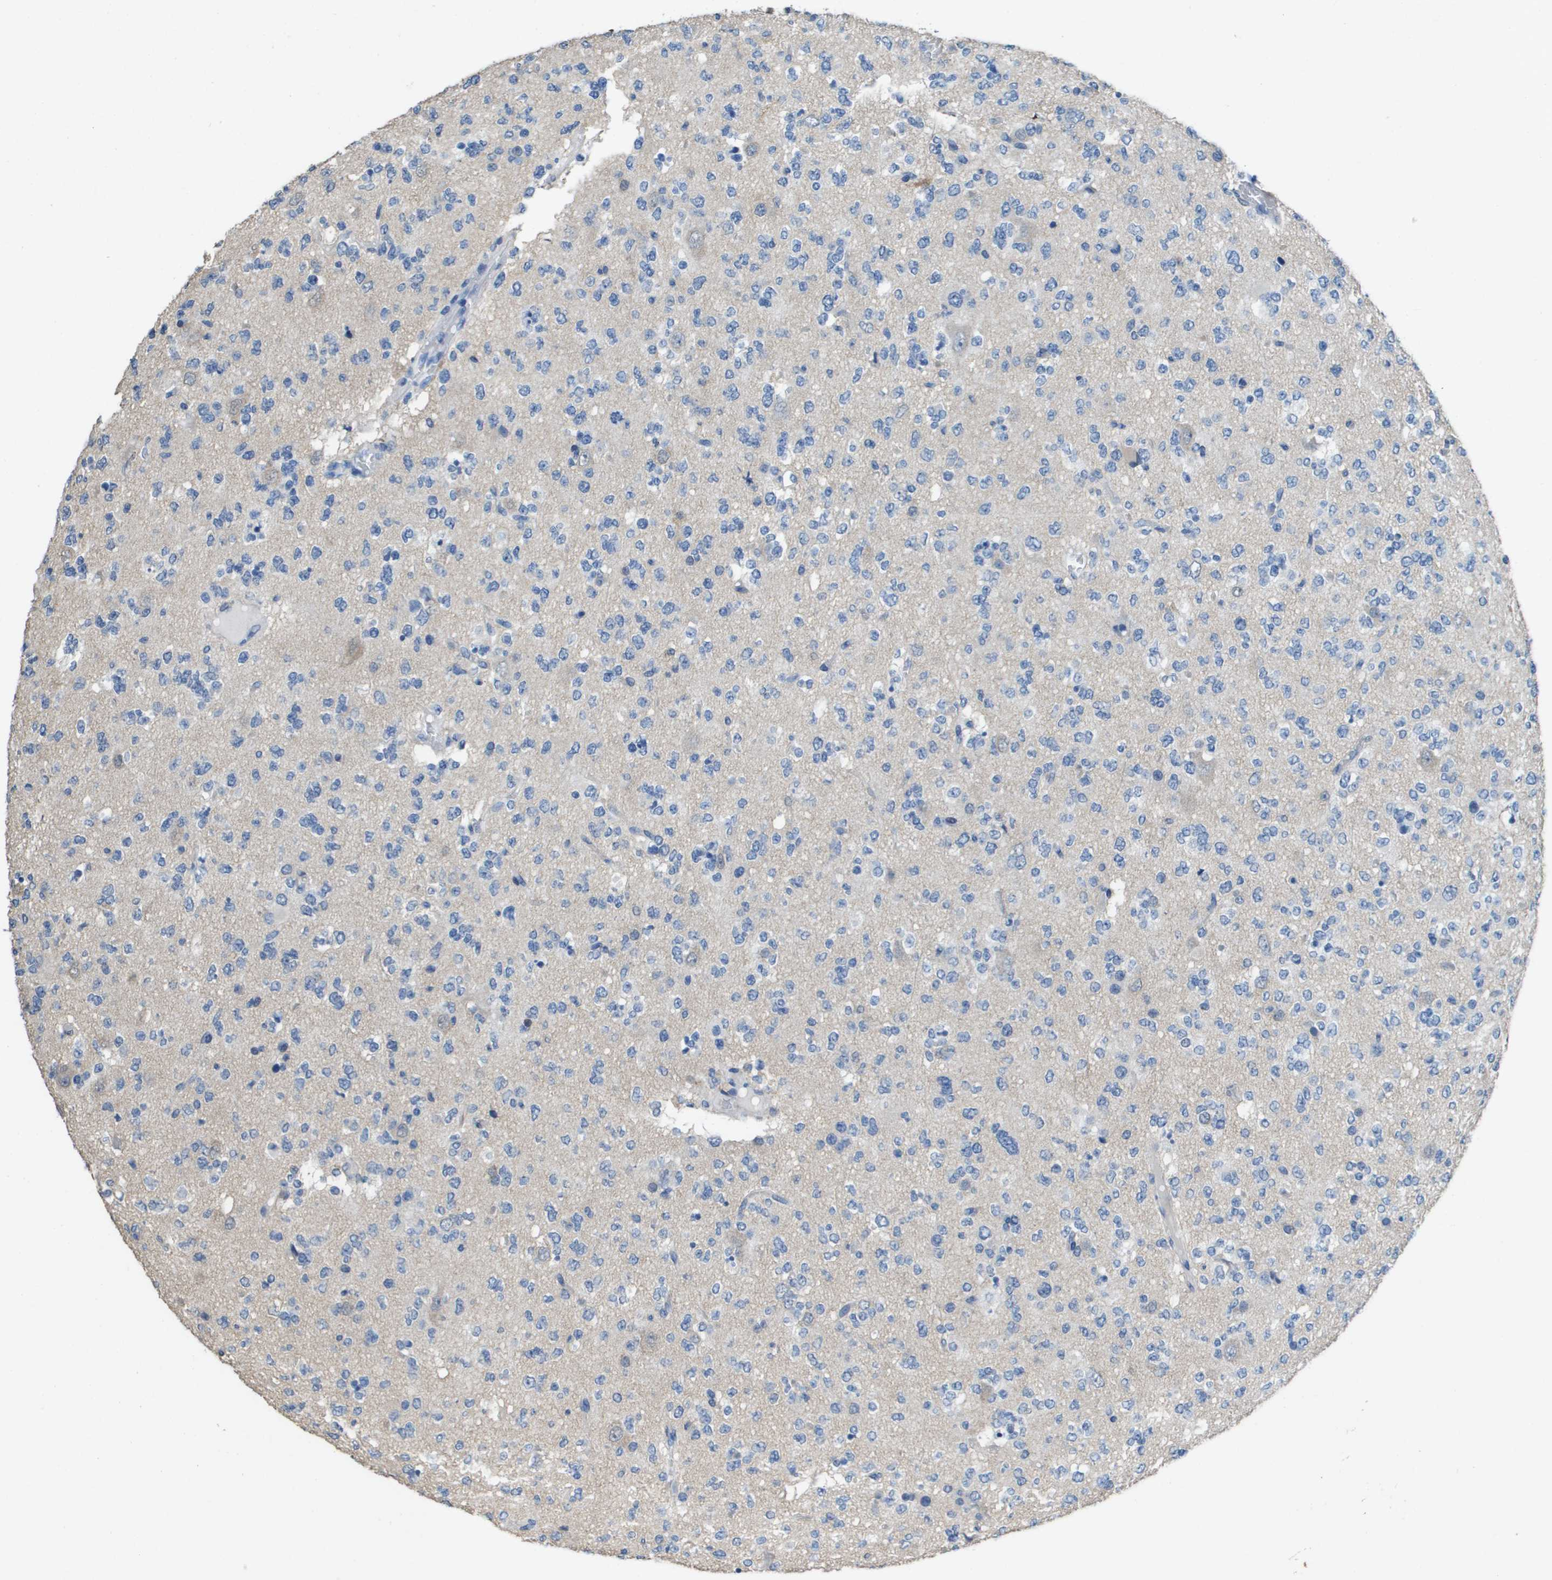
{"staining": {"intensity": "negative", "quantity": "none", "location": "none"}, "tissue": "glioma", "cell_type": "Tumor cells", "image_type": "cancer", "snomed": [{"axis": "morphology", "description": "Glioma, malignant, Low grade"}, {"axis": "topography", "description": "Brain"}], "caption": "DAB (3,3'-diaminobenzidine) immunohistochemical staining of glioma displays no significant positivity in tumor cells. (Immunohistochemistry, brightfield microscopy, high magnification).", "gene": "FABP5", "patient": {"sex": "male", "age": 38}}